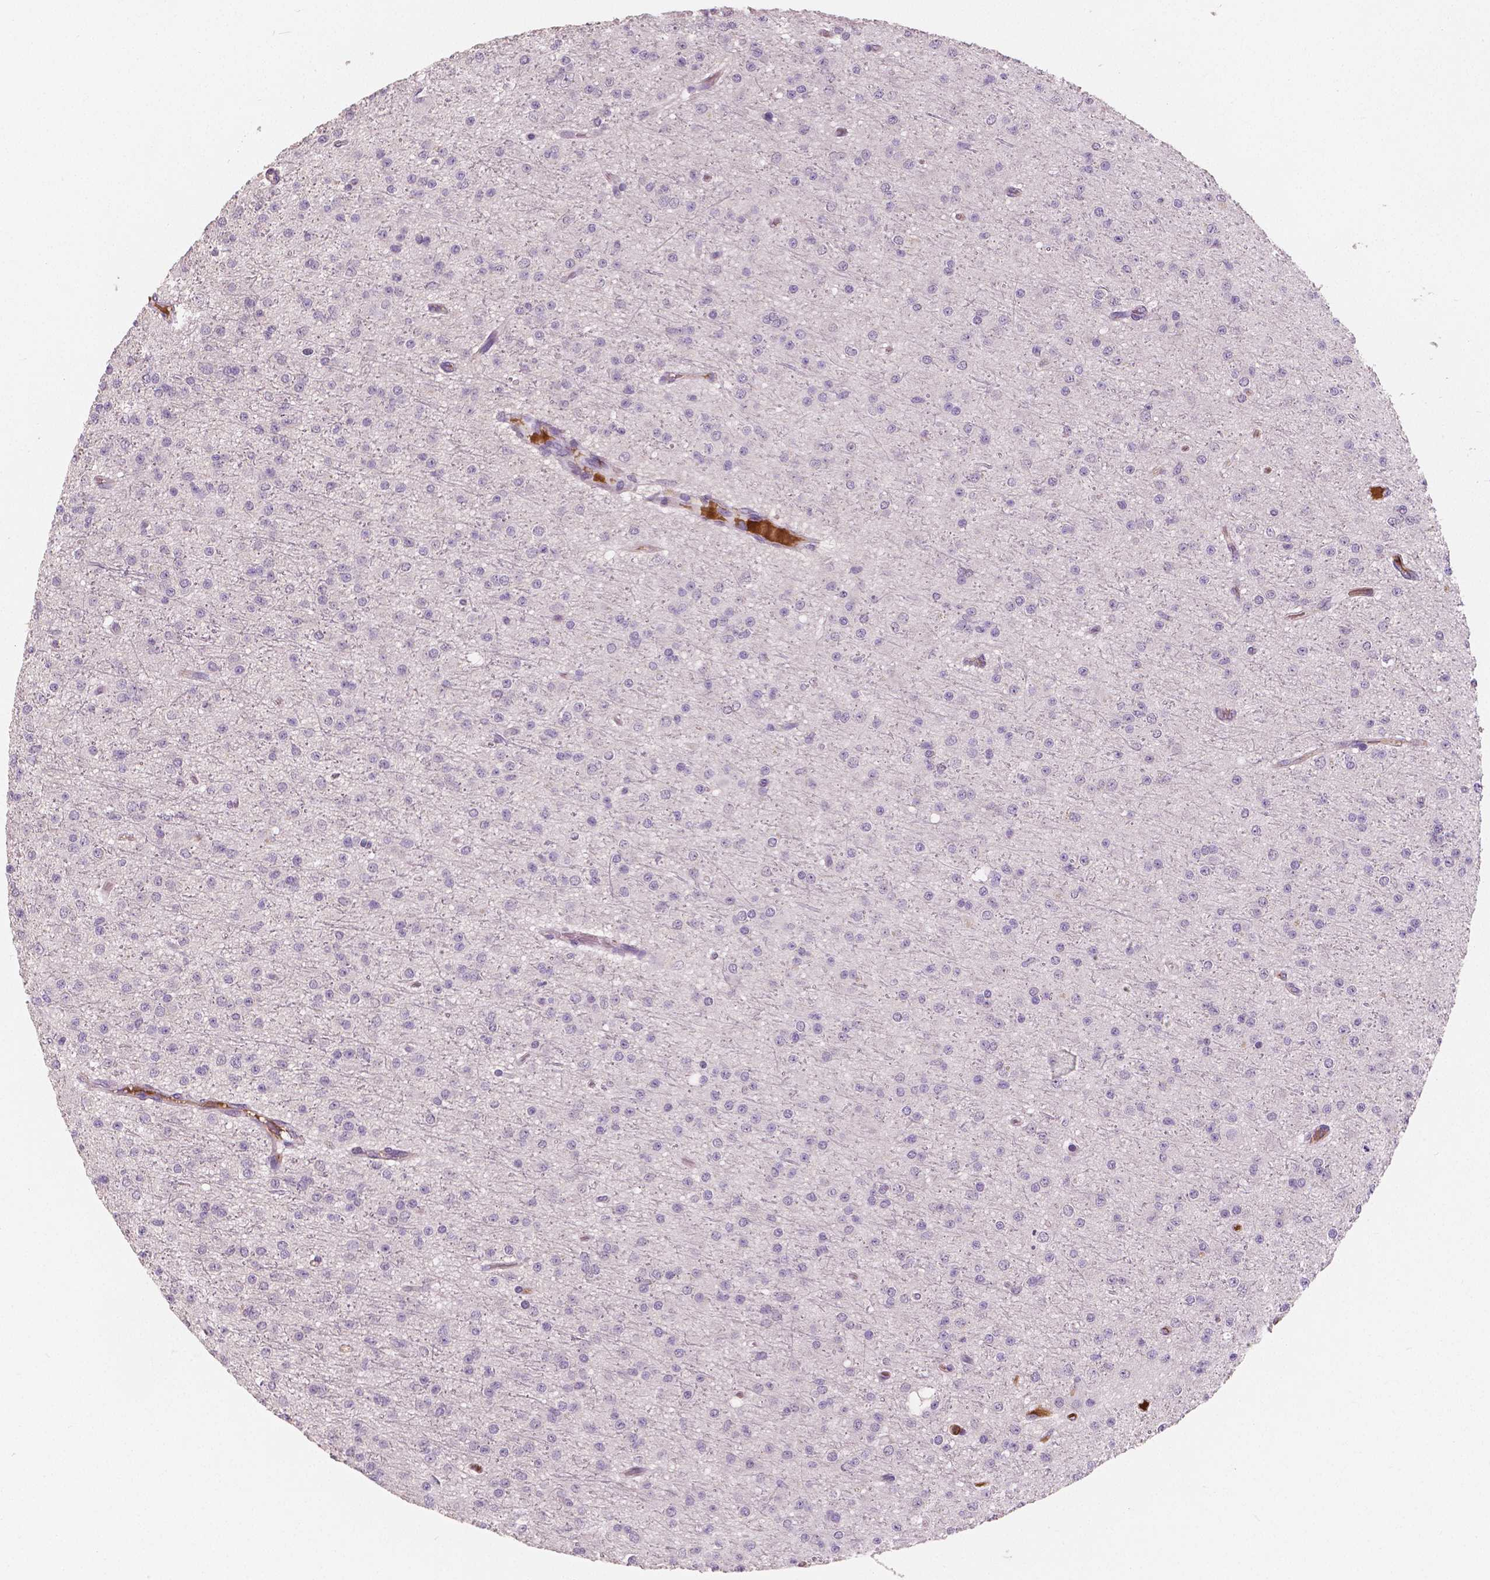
{"staining": {"intensity": "negative", "quantity": "none", "location": "none"}, "tissue": "glioma", "cell_type": "Tumor cells", "image_type": "cancer", "snomed": [{"axis": "morphology", "description": "Glioma, malignant, Low grade"}, {"axis": "topography", "description": "Brain"}], "caption": "Immunohistochemistry (IHC) histopathology image of human malignant low-grade glioma stained for a protein (brown), which reveals no staining in tumor cells. (DAB (3,3'-diaminobenzidine) immunohistochemistry (IHC) with hematoxylin counter stain).", "gene": "APOA4", "patient": {"sex": "male", "age": 27}}